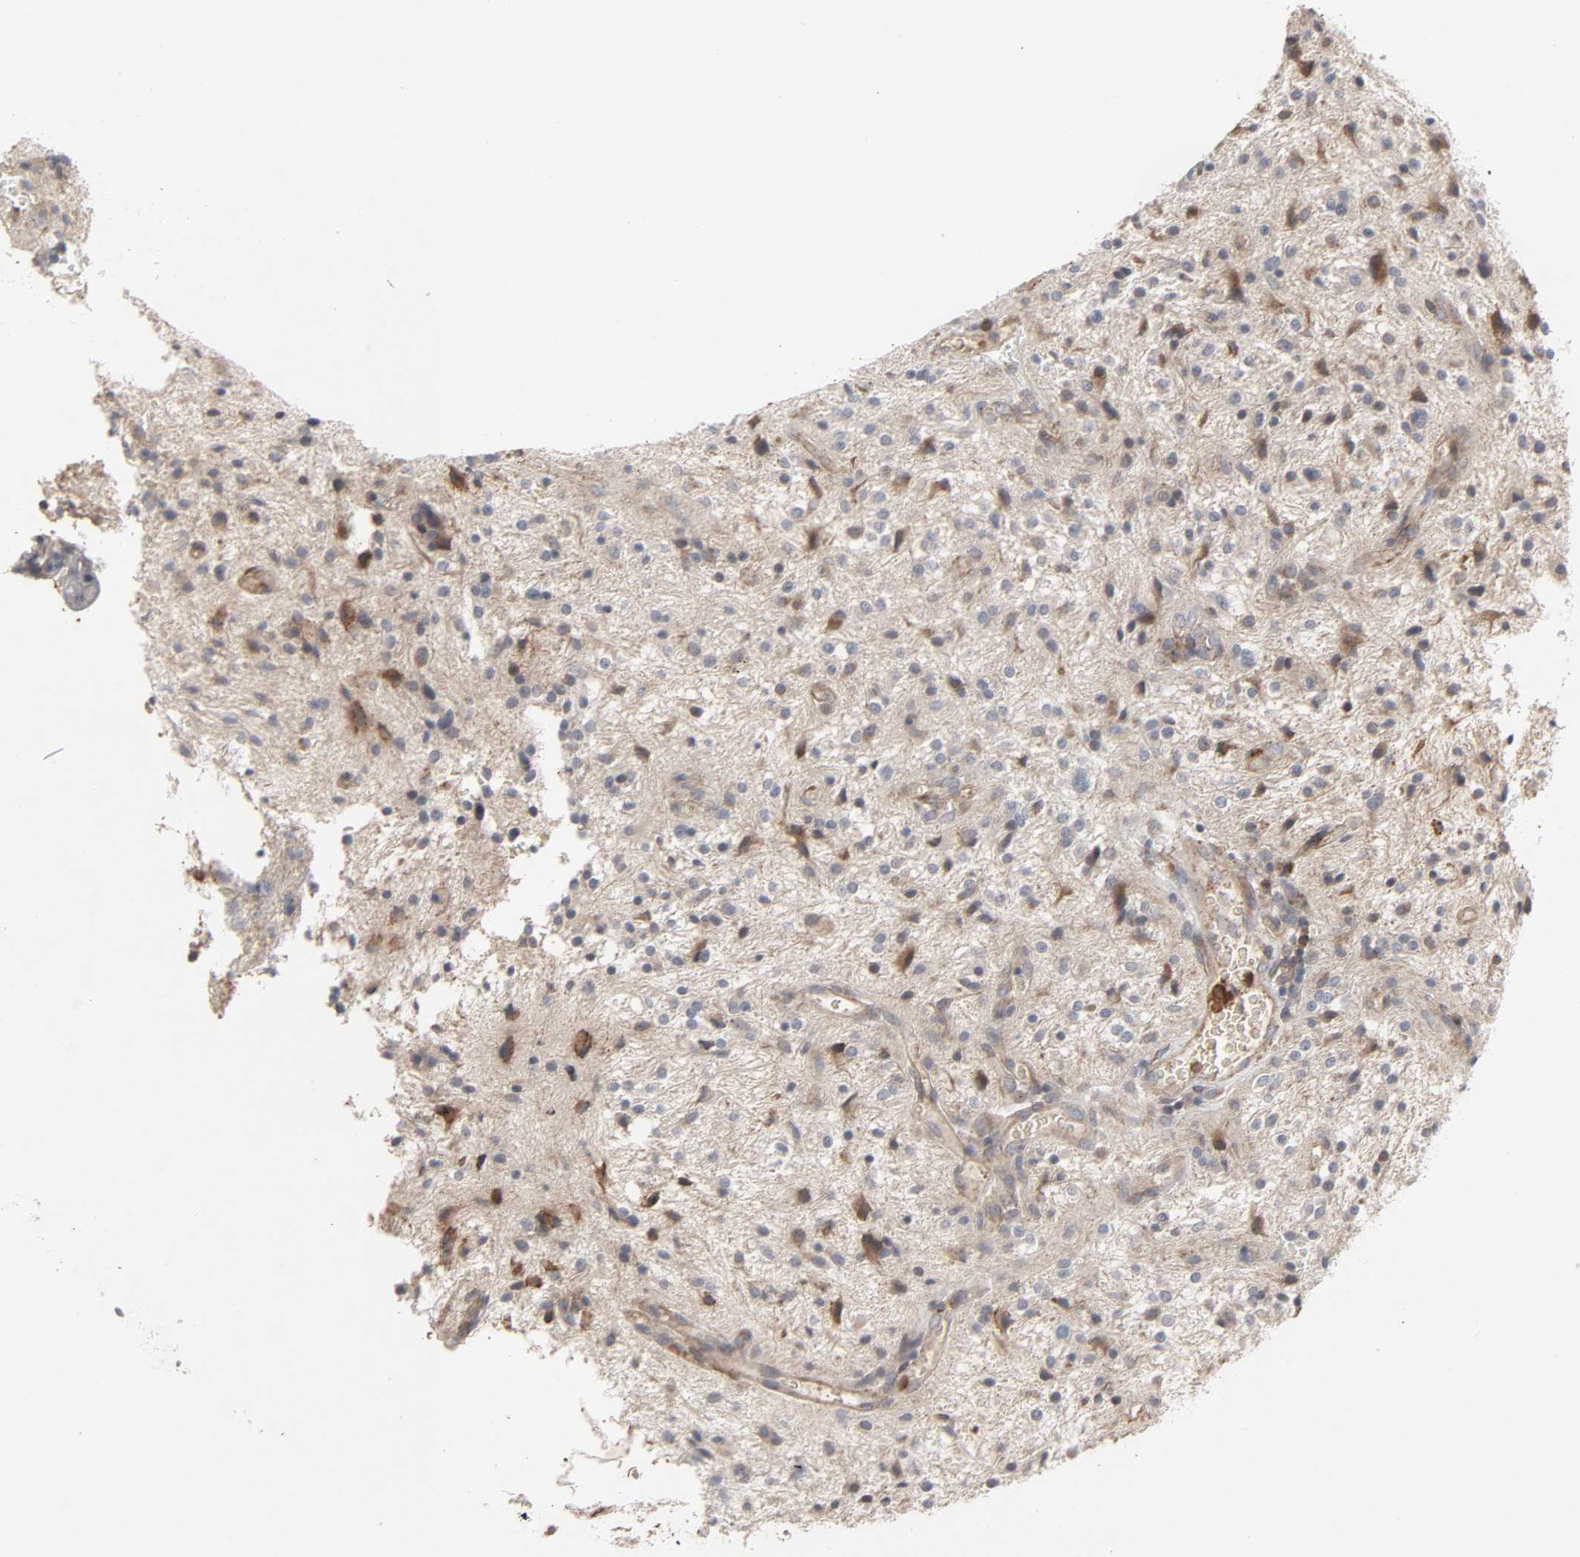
{"staining": {"intensity": "moderate", "quantity": "25%-75%", "location": "cytoplasmic/membranous"}, "tissue": "glioma", "cell_type": "Tumor cells", "image_type": "cancer", "snomed": [{"axis": "morphology", "description": "Glioma, malignant, NOS"}, {"axis": "topography", "description": "Cerebellum"}], "caption": "The image shows staining of glioma, revealing moderate cytoplasmic/membranous protein staining (brown color) within tumor cells.", "gene": "ADCY4", "patient": {"sex": "female", "age": 10}}